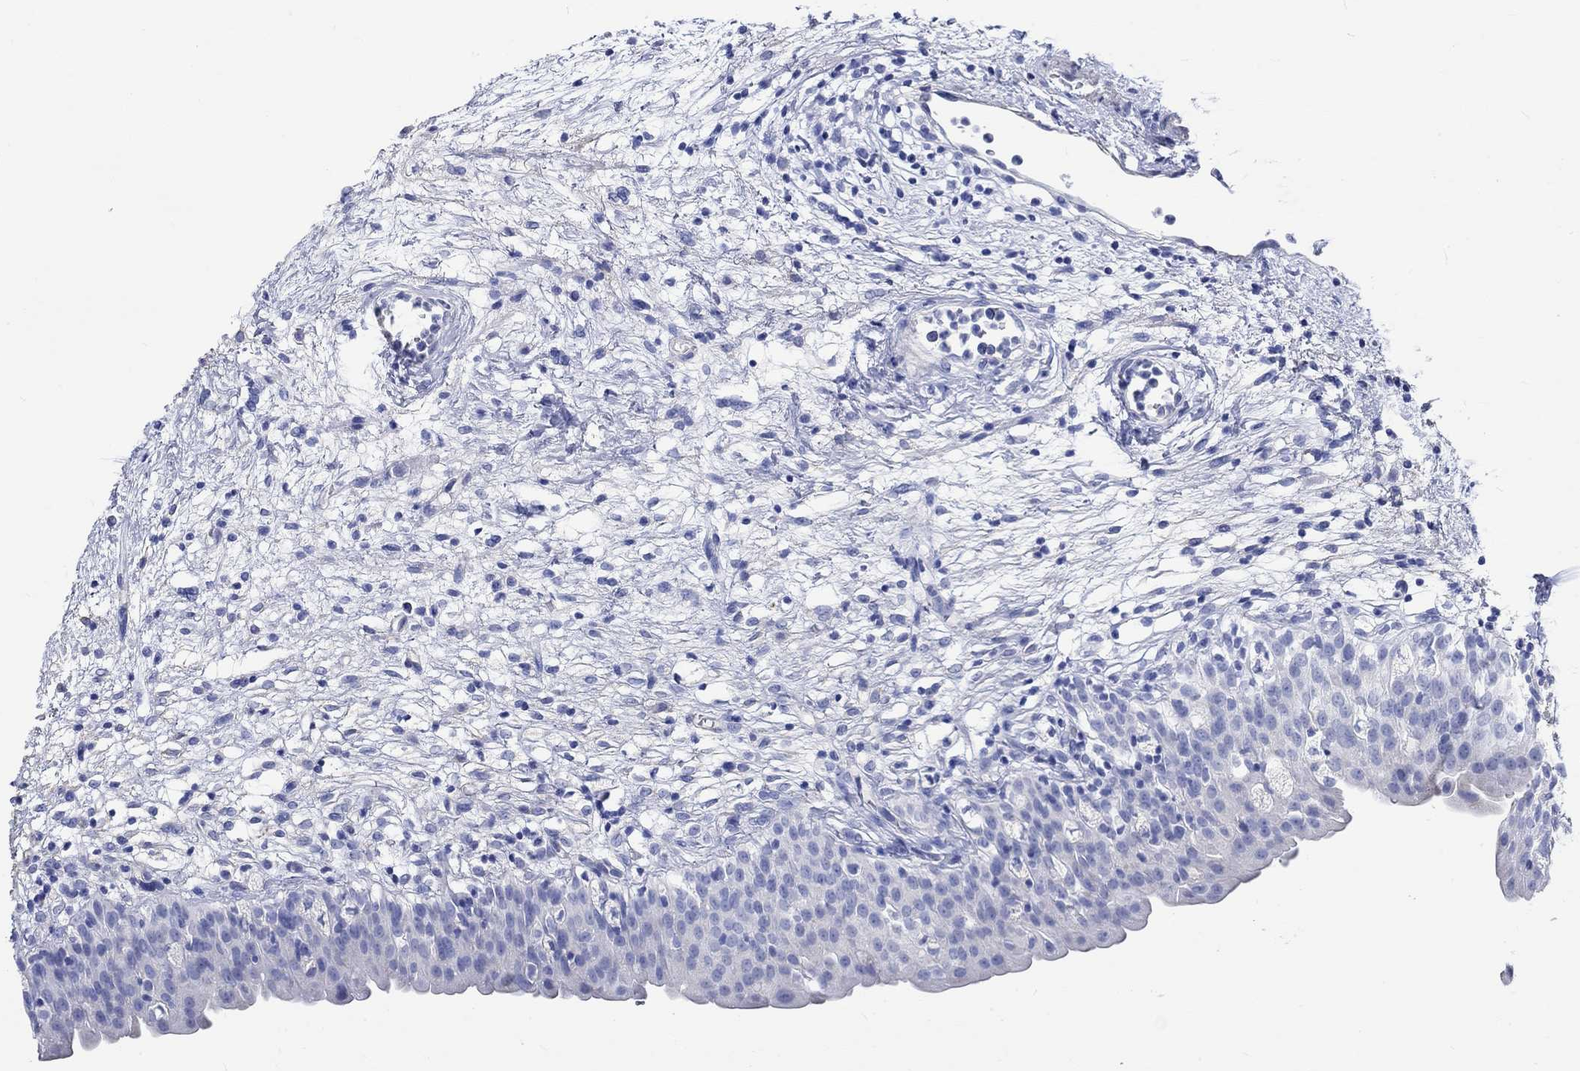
{"staining": {"intensity": "negative", "quantity": "none", "location": "none"}, "tissue": "urinary bladder", "cell_type": "Urothelial cells", "image_type": "normal", "snomed": [{"axis": "morphology", "description": "Normal tissue, NOS"}, {"axis": "topography", "description": "Urinary bladder"}], "caption": "Immunohistochemical staining of unremarkable human urinary bladder shows no significant positivity in urothelial cells.", "gene": "CPLX1", "patient": {"sex": "male", "age": 76}}